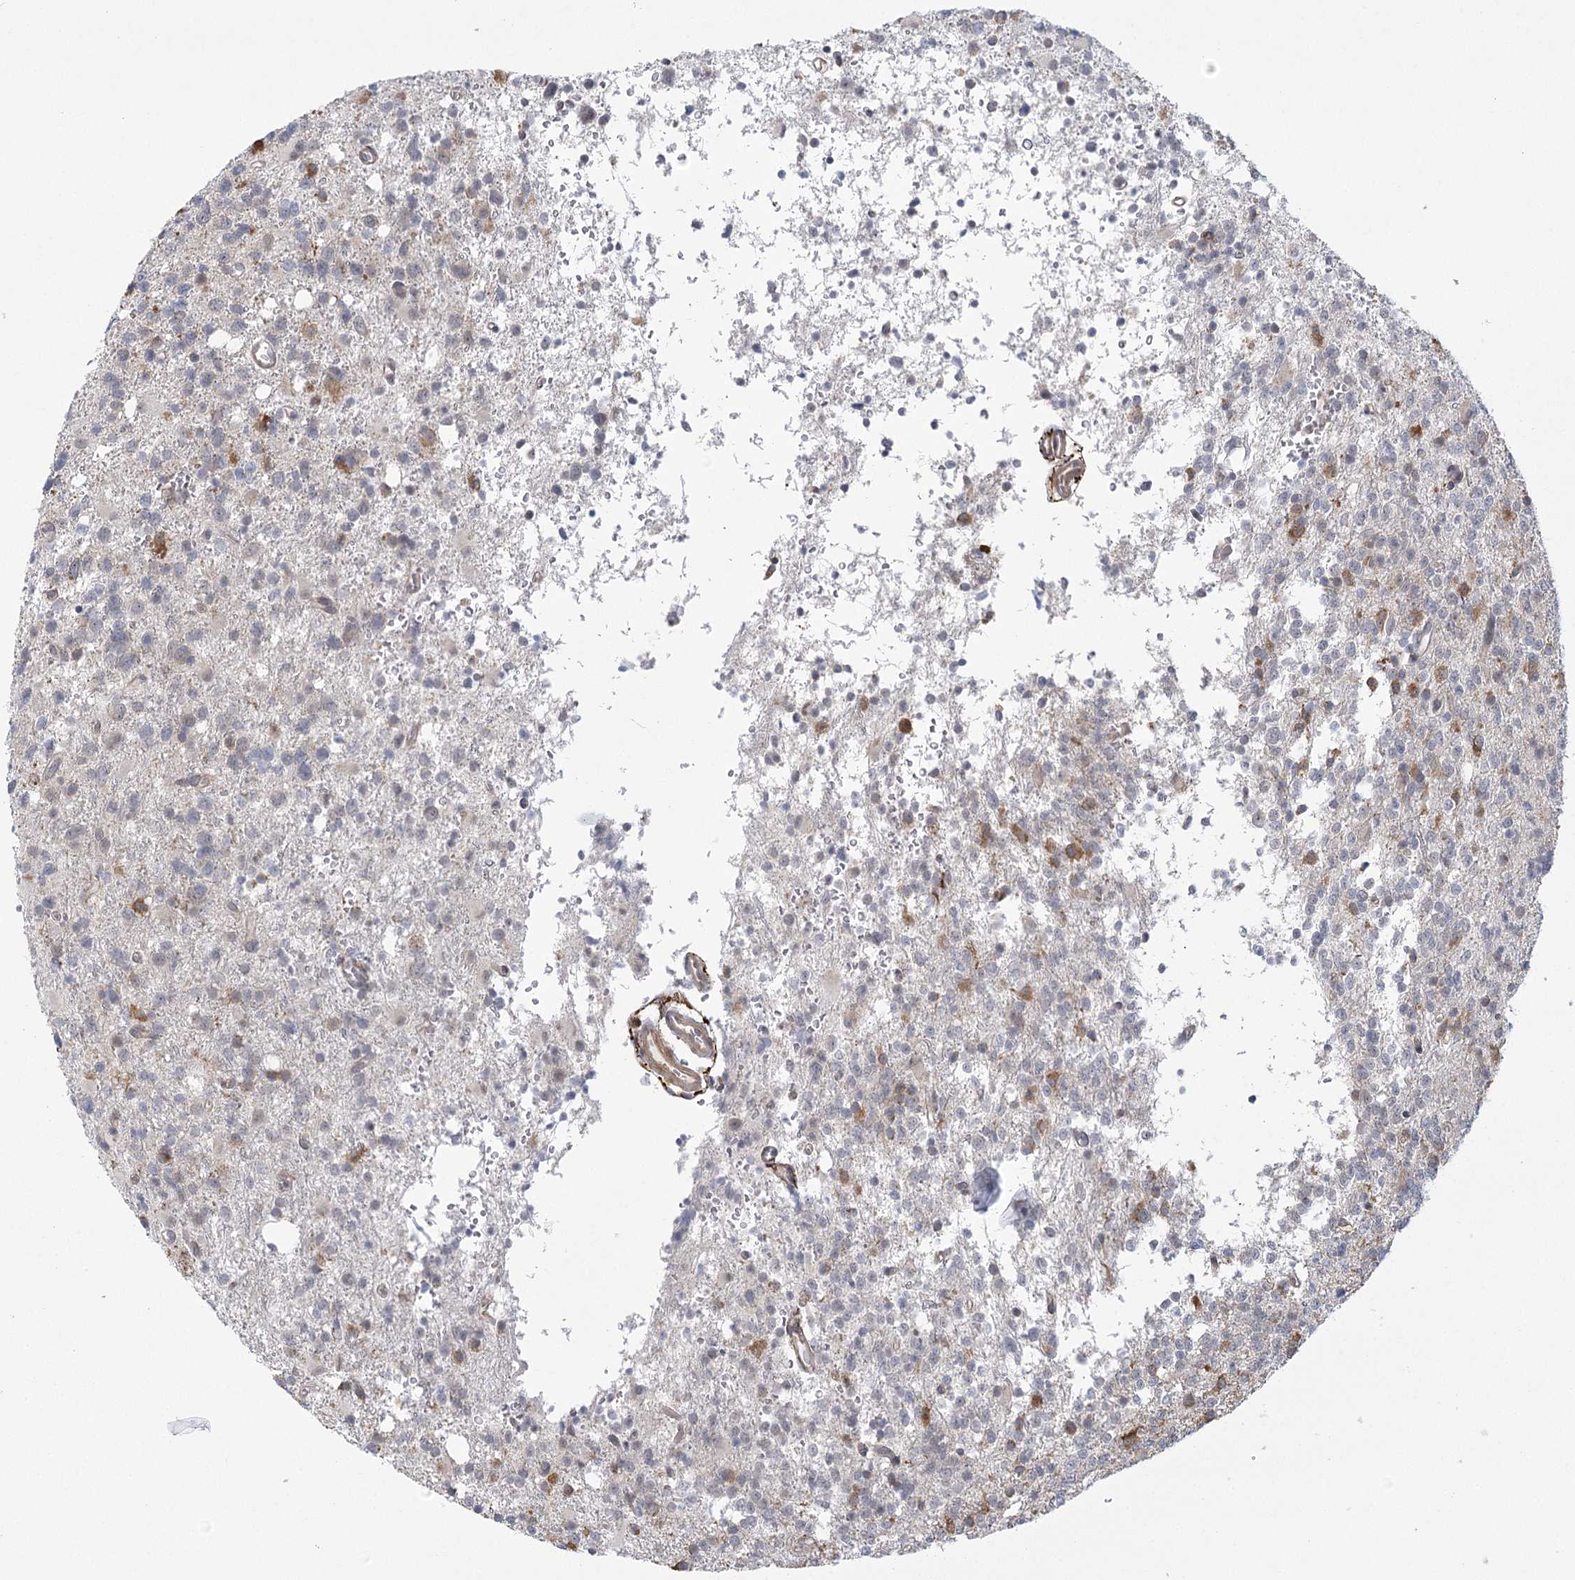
{"staining": {"intensity": "moderate", "quantity": "<25%", "location": "cytoplasmic/membranous"}, "tissue": "glioma", "cell_type": "Tumor cells", "image_type": "cancer", "snomed": [{"axis": "morphology", "description": "Glioma, malignant, High grade"}, {"axis": "topography", "description": "Brain"}], "caption": "The micrograph shows a brown stain indicating the presence of a protein in the cytoplasmic/membranous of tumor cells in glioma. Using DAB (brown) and hematoxylin (blue) stains, captured at high magnification using brightfield microscopy.", "gene": "MED28", "patient": {"sex": "female", "age": 62}}